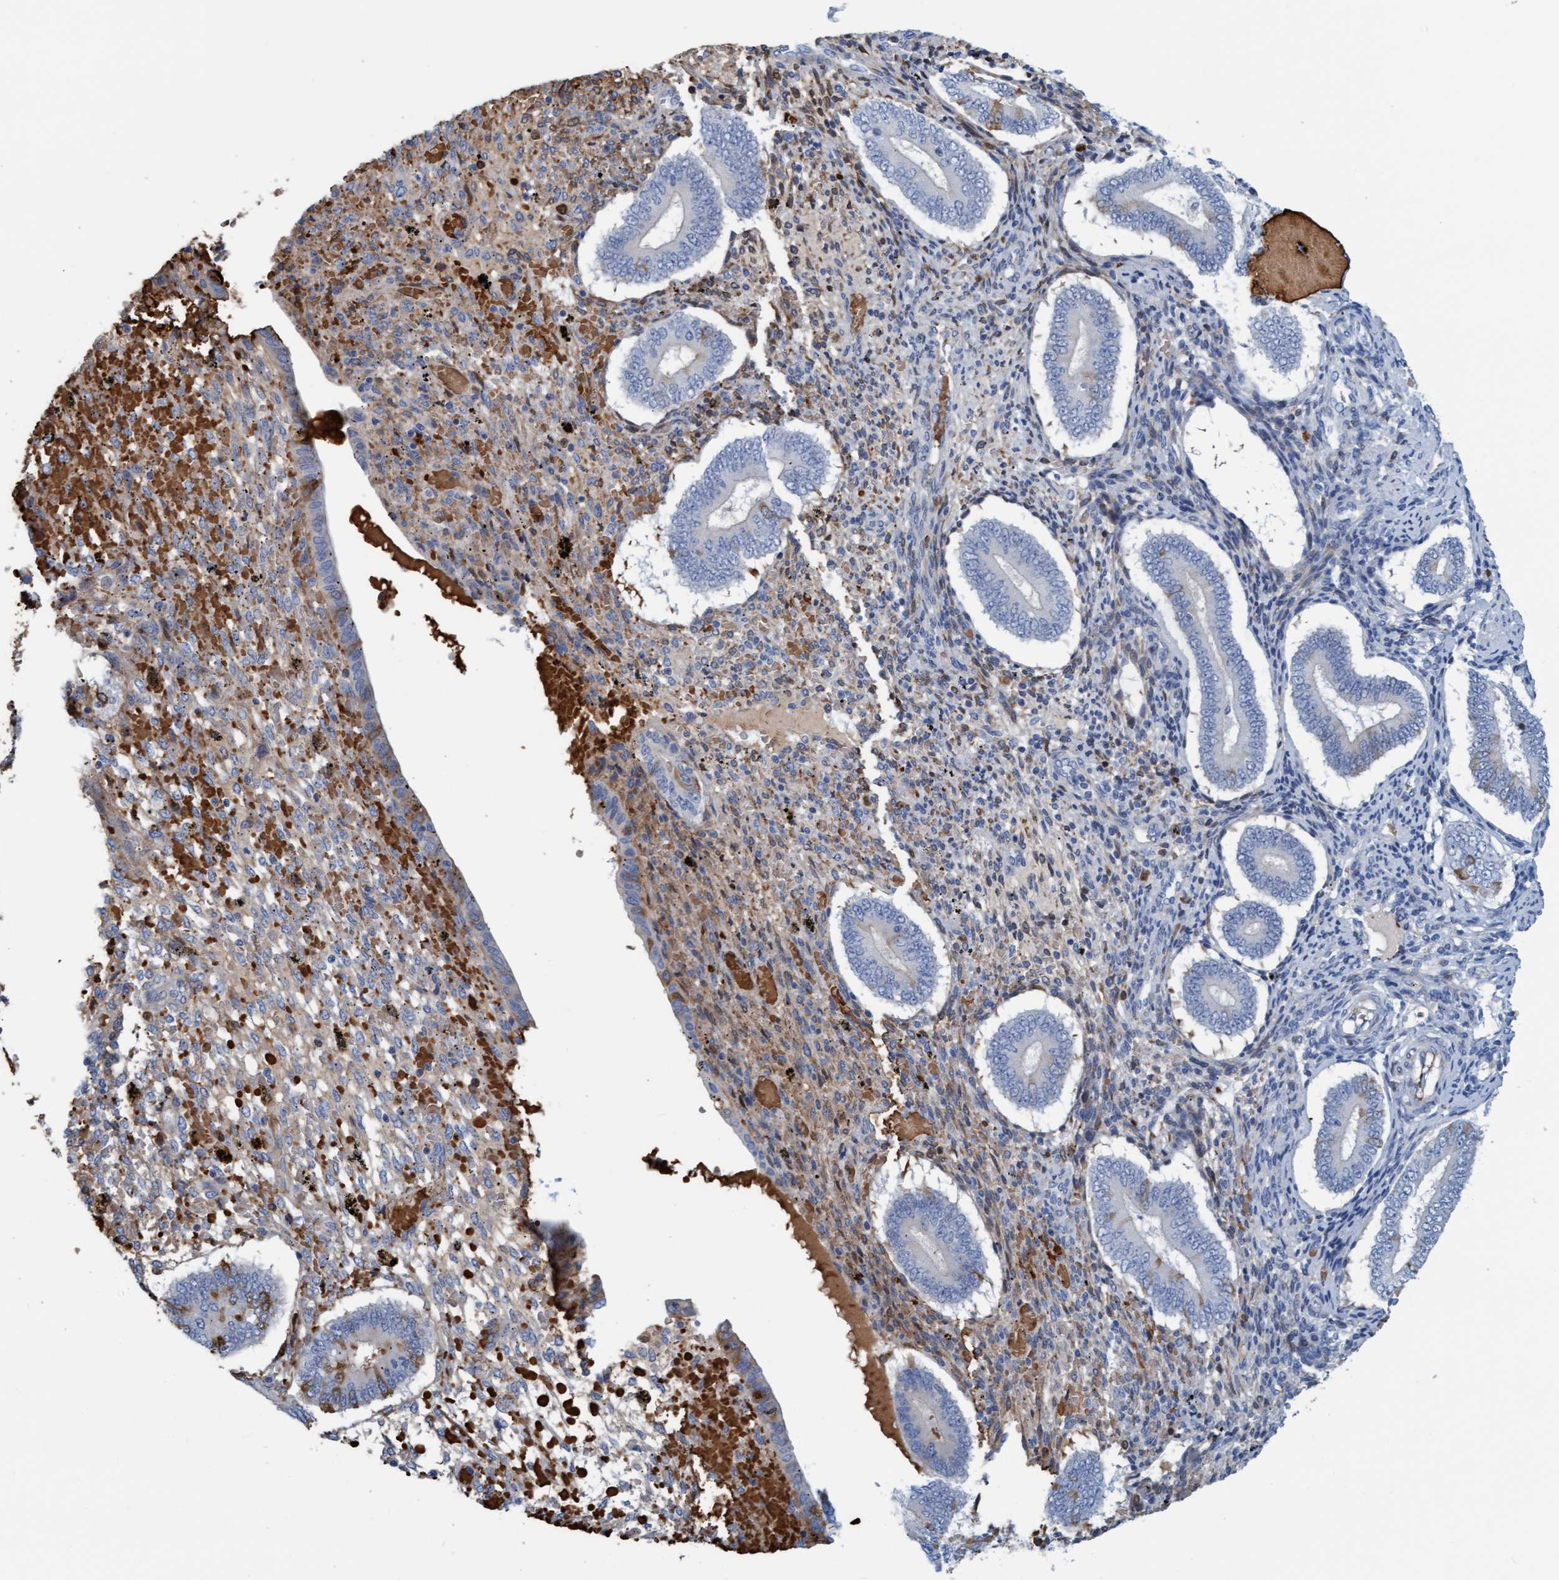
{"staining": {"intensity": "weak", "quantity": "<25%", "location": "cytoplasmic/membranous"}, "tissue": "endometrium", "cell_type": "Cells in endometrial stroma", "image_type": "normal", "snomed": [{"axis": "morphology", "description": "Normal tissue, NOS"}, {"axis": "topography", "description": "Endometrium"}], "caption": "The immunohistochemistry histopathology image has no significant positivity in cells in endometrial stroma of endometrium.", "gene": "P2RX5", "patient": {"sex": "female", "age": 42}}